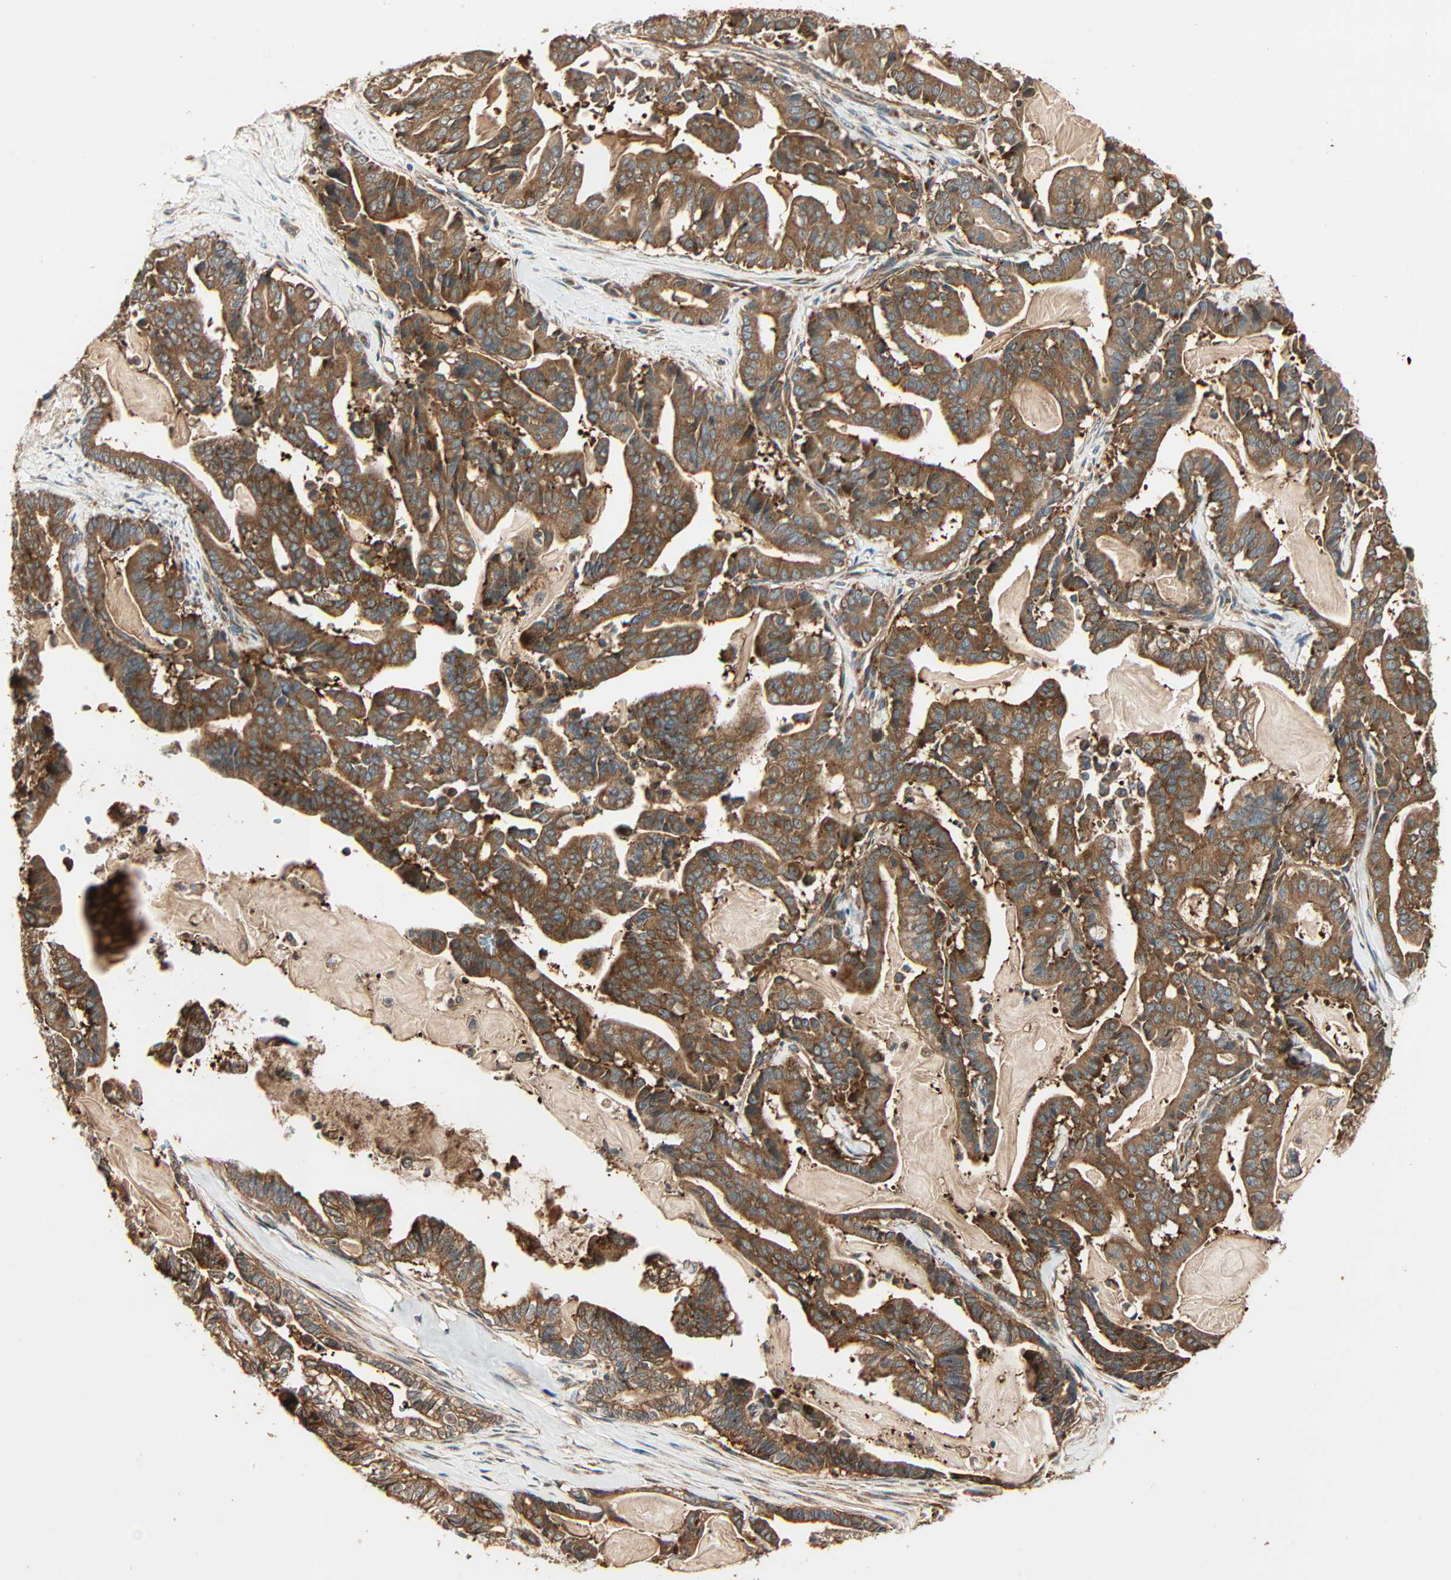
{"staining": {"intensity": "strong", "quantity": ">75%", "location": "cytoplasmic/membranous"}, "tissue": "pancreatic cancer", "cell_type": "Tumor cells", "image_type": "cancer", "snomed": [{"axis": "morphology", "description": "Adenocarcinoma, NOS"}, {"axis": "topography", "description": "Pancreas"}], "caption": "Strong cytoplasmic/membranous protein staining is seen in approximately >75% of tumor cells in pancreatic cancer.", "gene": "GALK1", "patient": {"sex": "male", "age": 63}}